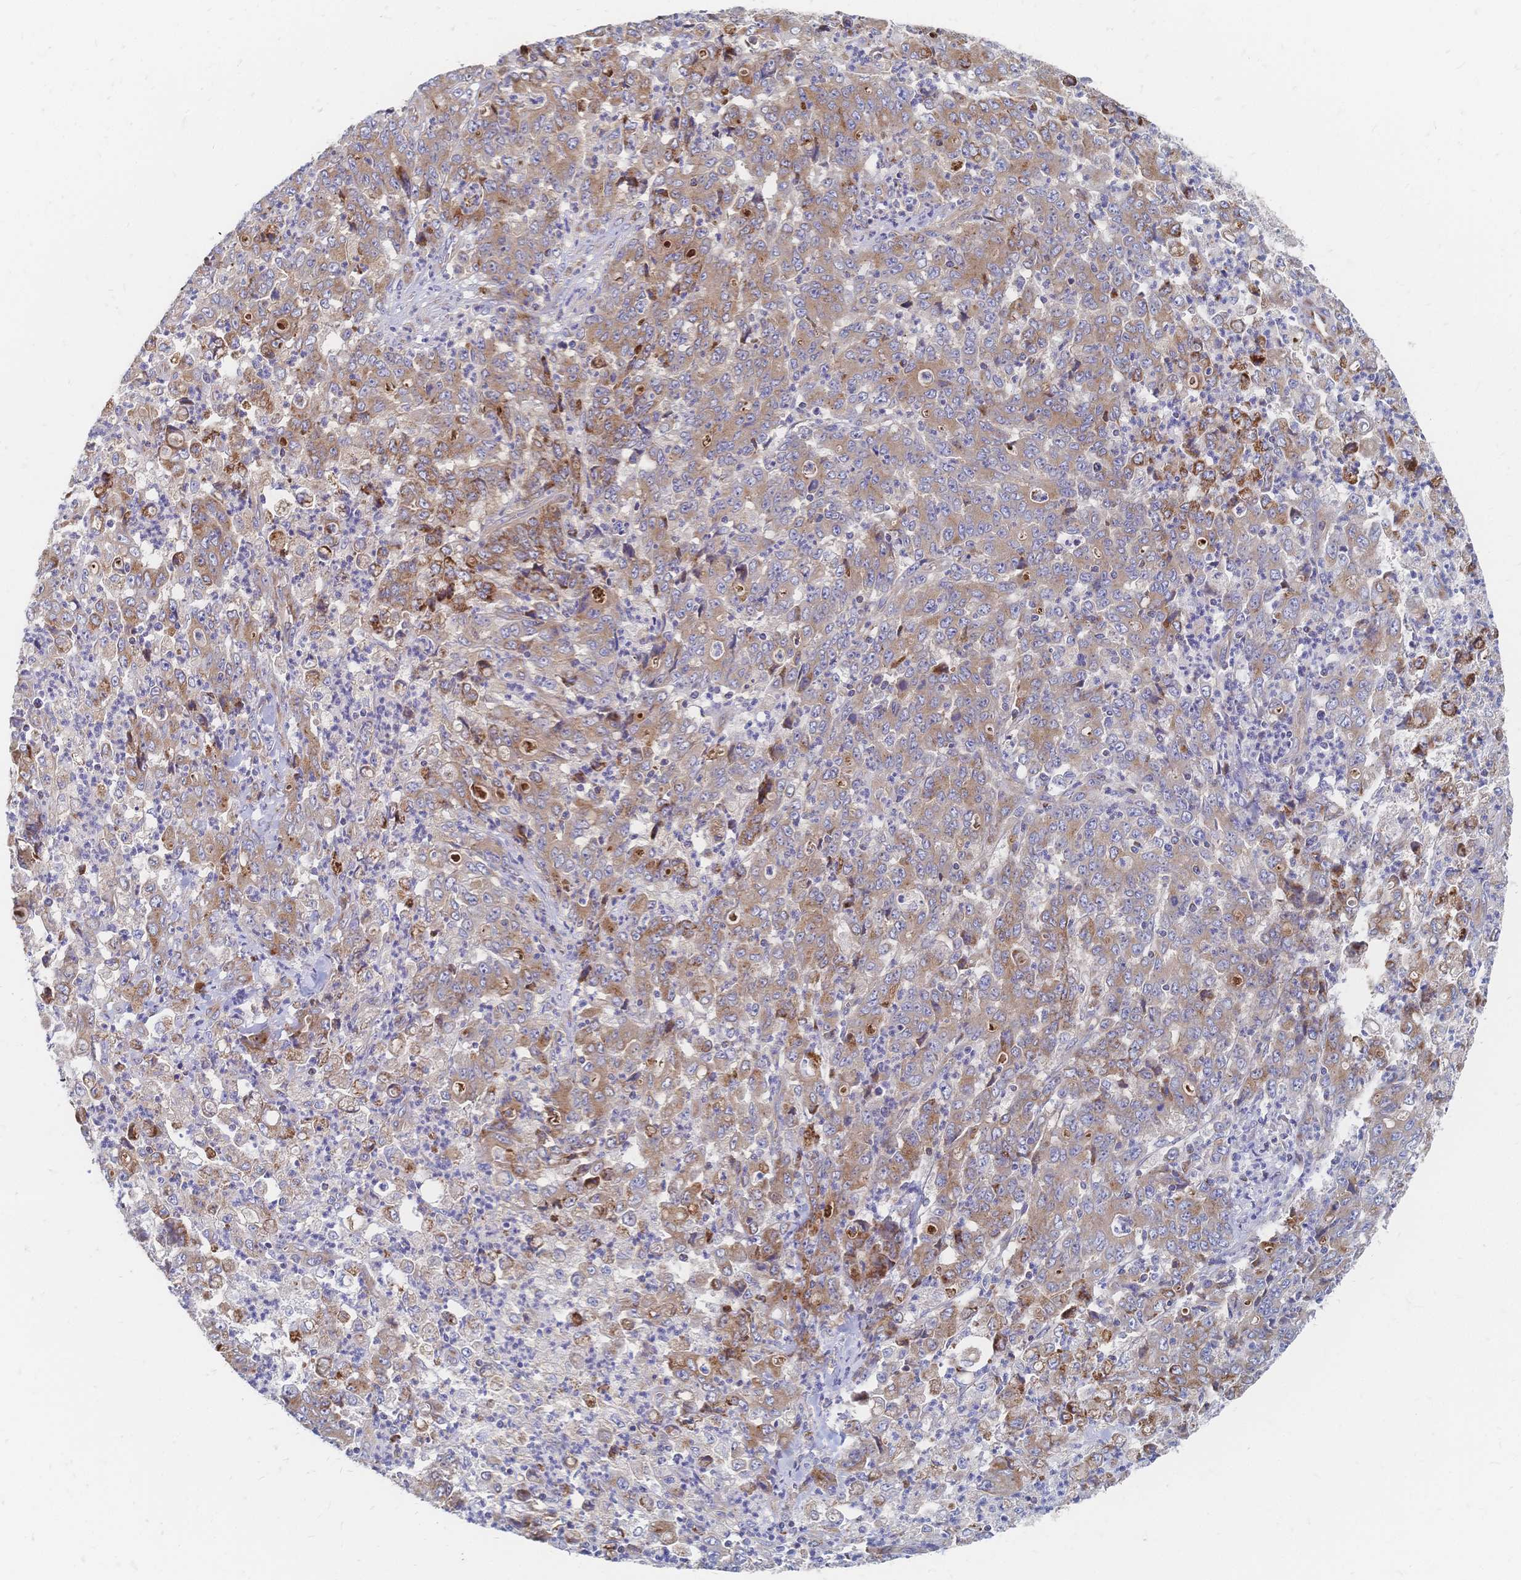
{"staining": {"intensity": "weak", "quantity": ">75%", "location": "cytoplasmic/membranous"}, "tissue": "stomach cancer", "cell_type": "Tumor cells", "image_type": "cancer", "snomed": [{"axis": "morphology", "description": "Adenocarcinoma, NOS"}, {"axis": "topography", "description": "Stomach, lower"}], "caption": "High-magnification brightfield microscopy of stomach cancer (adenocarcinoma) stained with DAB (3,3'-diaminobenzidine) (brown) and counterstained with hematoxylin (blue). tumor cells exhibit weak cytoplasmic/membranous expression is seen in about>75% of cells.", "gene": "SORBS1", "patient": {"sex": "female", "age": 71}}